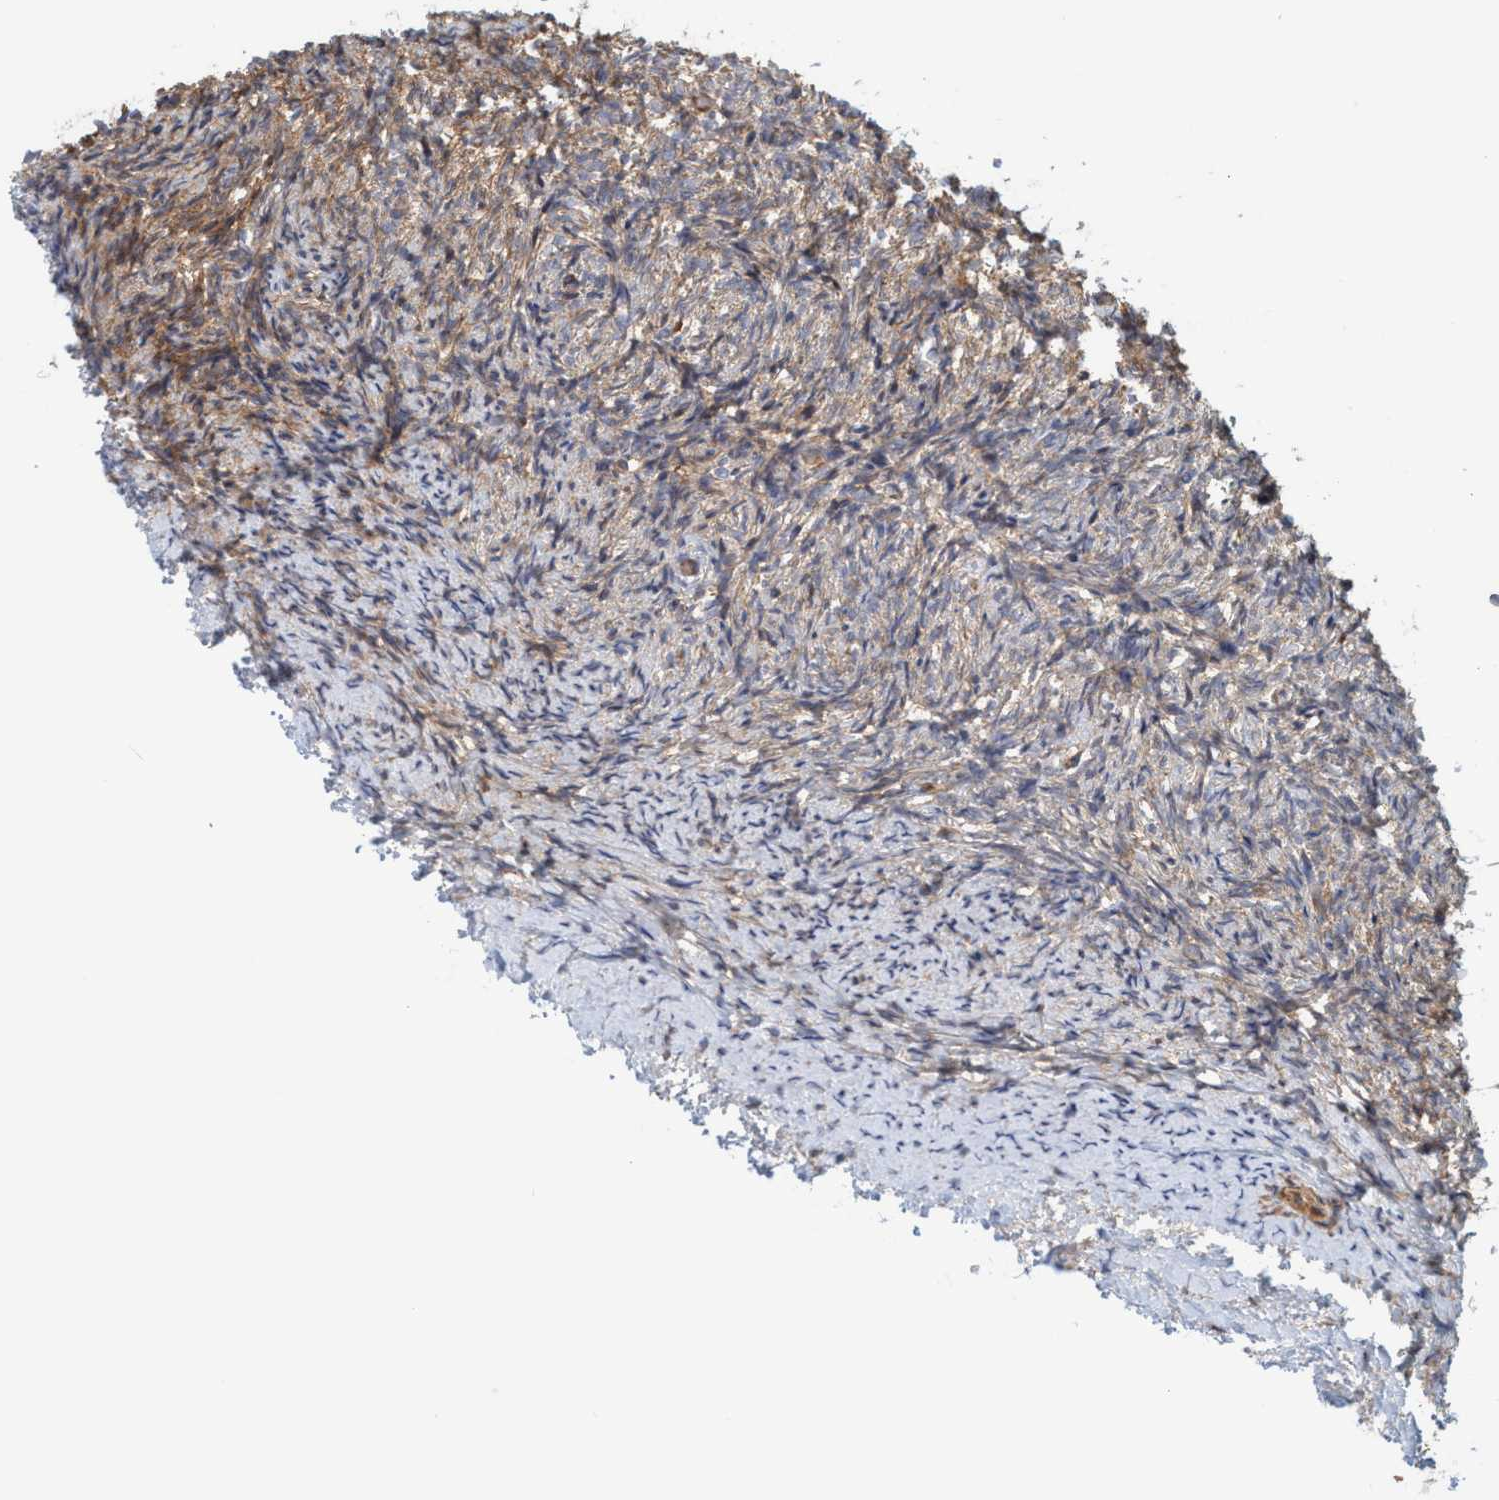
{"staining": {"intensity": "moderate", "quantity": ">75%", "location": "cytoplasmic/membranous"}, "tissue": "ovary", "cell_type": "Ovarian stroma cells", "image_type": "normal", "snomed": [{"axis": "morphology", "description": "Normal tissue, NOS"}, {"axis": "topography", "description": "Ovary"}], "caption": "High-power microscopy captured an immunohistochemistry image of benign ovary, revealing moderate cytoplasmic/membranous positivity in about >75% of ovarian stroma cells.", "gene": "SPECC1", "patient": {"sex": "female", "age": 41}}